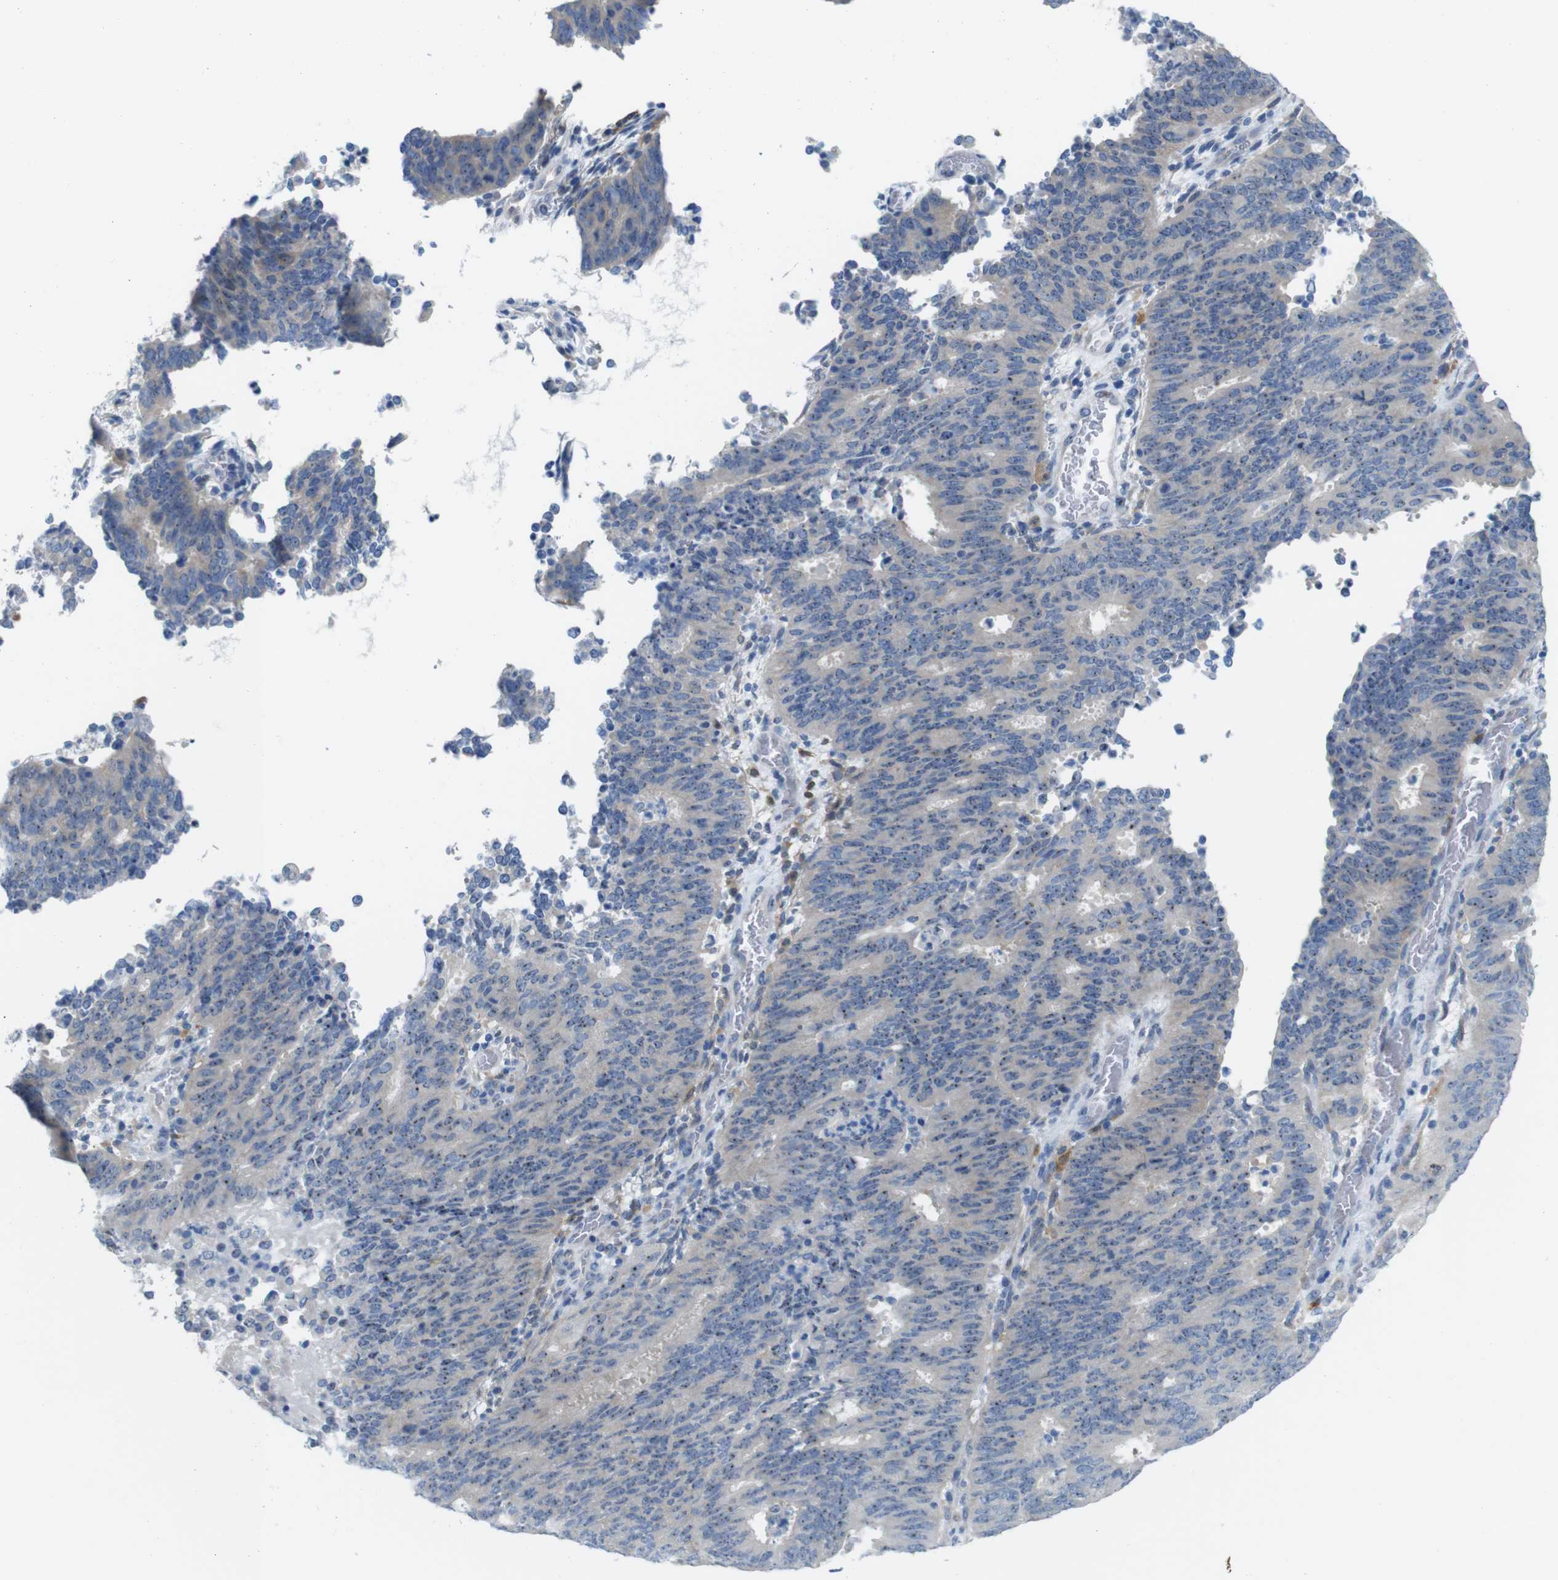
{"staining": {"intensity": "moderate", "quantity": "25%-75%", "location": "nuclear"}, "tissue": "cervical cancer", "cell_type": "Tumor cells", "image_type": "cancer", "snomed": [{"axis": "morphology", "description": "Adenocarcinoma, NOS"}, {"axis": "topography", "description": "Cervix"}], "caption": "Cervical cancer (adenocarcinoma) stained with a protein marker reveals moderate staining in tumor cells.", "gene": "C1orf210", "patient": {"sex": "female", "age": 44}}